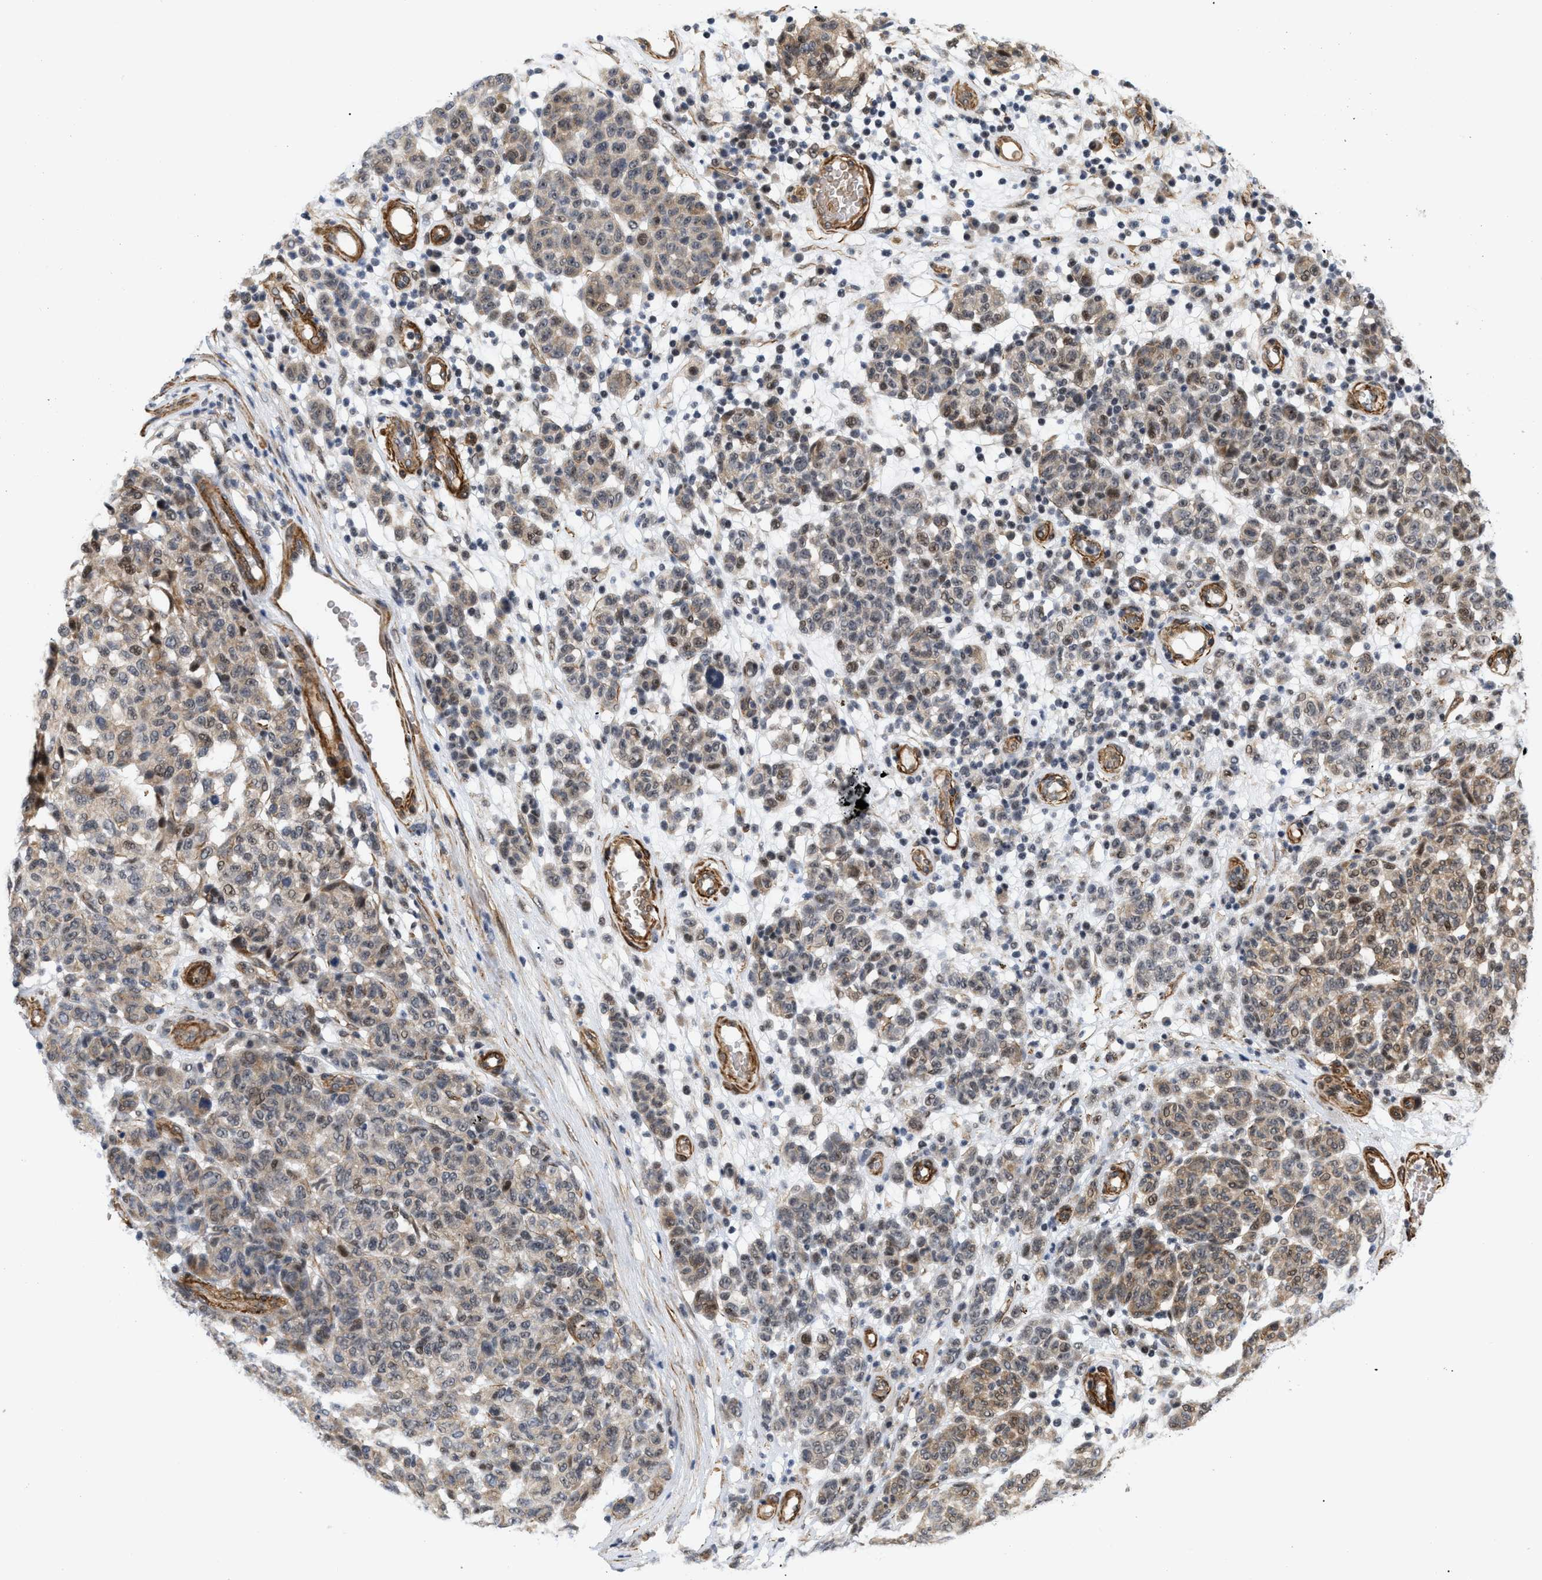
{"staining": {"intensity": "moderate", "quantity": ">75%", "location": "cytoplasmic/membranous,nuclear"}, "tissue": "melanoma", "cell_type": "Tumor cells", "image_type": "cancer", "snomed": [{"axis": "morphology", "description": "Malignant melanoma, NOS"}, {"axis": "topography", "description": "Skin"}], "caption": "Brown immunohistochemical staining in malignant melanoma demonstrates moderate cytoplasmic/membranous and nuclear expression in about >75% of tumor cells.", "gene": "GPRASP2", "patient": {"sex": "male", "age": 59}}